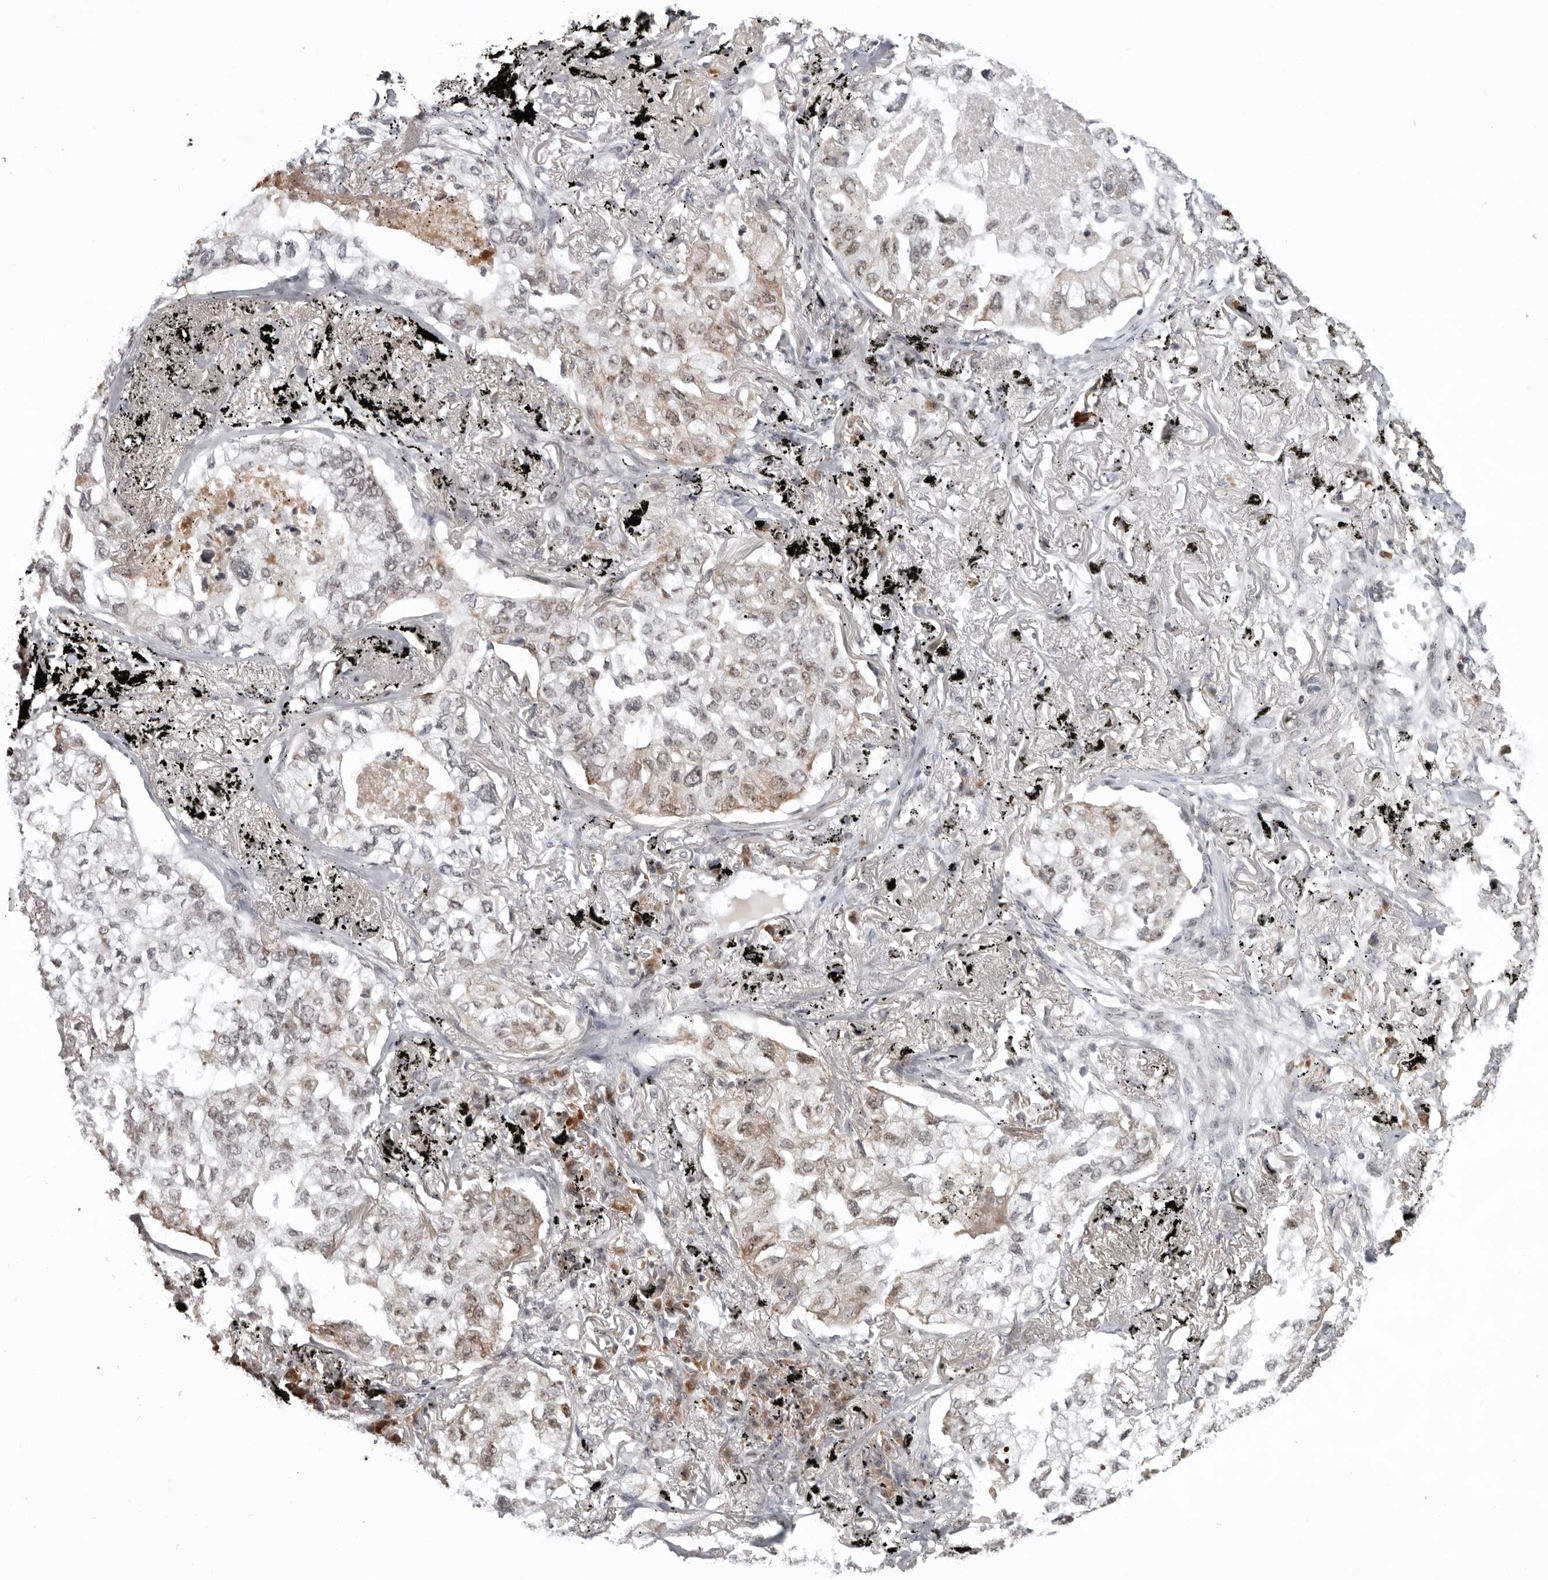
{"staining": {"intensity": "weak", "quantity": ">75%", "location": "cytoplasmic/membranous,nuclear"}, "tissue": "lung cancer", "cell_type": "Tumor cells", "image_type": "cancer", "snomed": [{"axis": "morphology", "description": "Adenocarcinoma, NOS"}, {"axis": "topography", "description": "Lung"}], "caption": "Protein expression analysis of human lung cancer (adenocarcinoma) reveals weak cytoplasmic/membranous and nuclear staining in about >75% of tumor cells. The protein is shown in brown color, while the nuclei are stained blue.", "gene": "EXOSC10", "patient": {"sex": "male", "age": 65}}